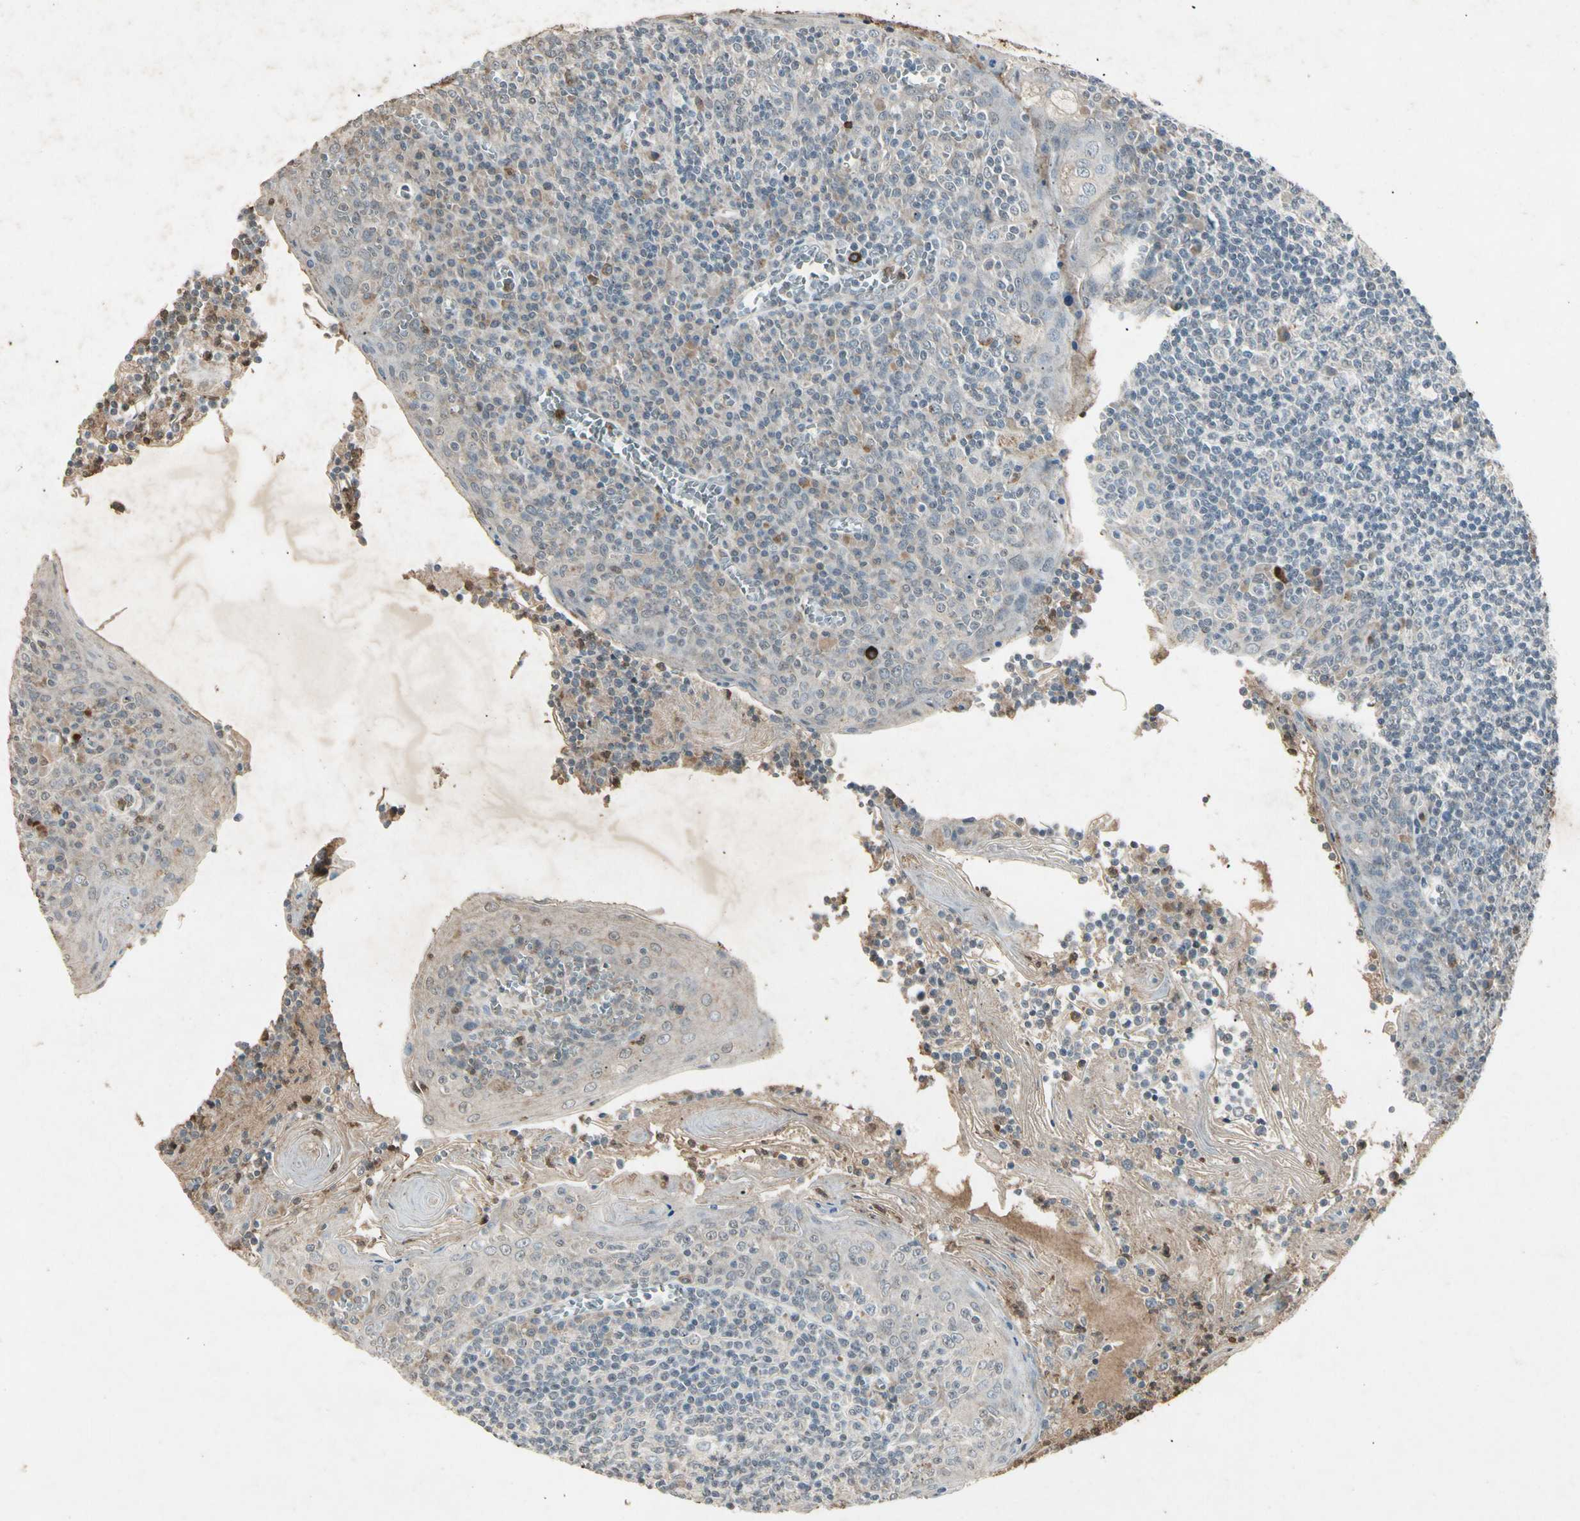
{"staining": {"intensity": "negative", "quantity": "none", "location": "none"}, "tissue": "tonsil", "cell_type": "Germinal center cells", "image_type": "normal", "snomed": [{"axis": "morphology", "description": "Normal tissue, NOS"}, {"axis": "topography", "description": "Tonsil"}], "caption": "The immunohistochemistry (IHC) micrograph has no significant staining in germinal center cells of tonsil. (Stains: DAB (3,3'-diaminobenzidine) IHC with hematoxylin counter stain, Microscopy: brightfield microscopy at high magnification).", "gene": "CP", "patient": {"sex": "male", "age": 31}}